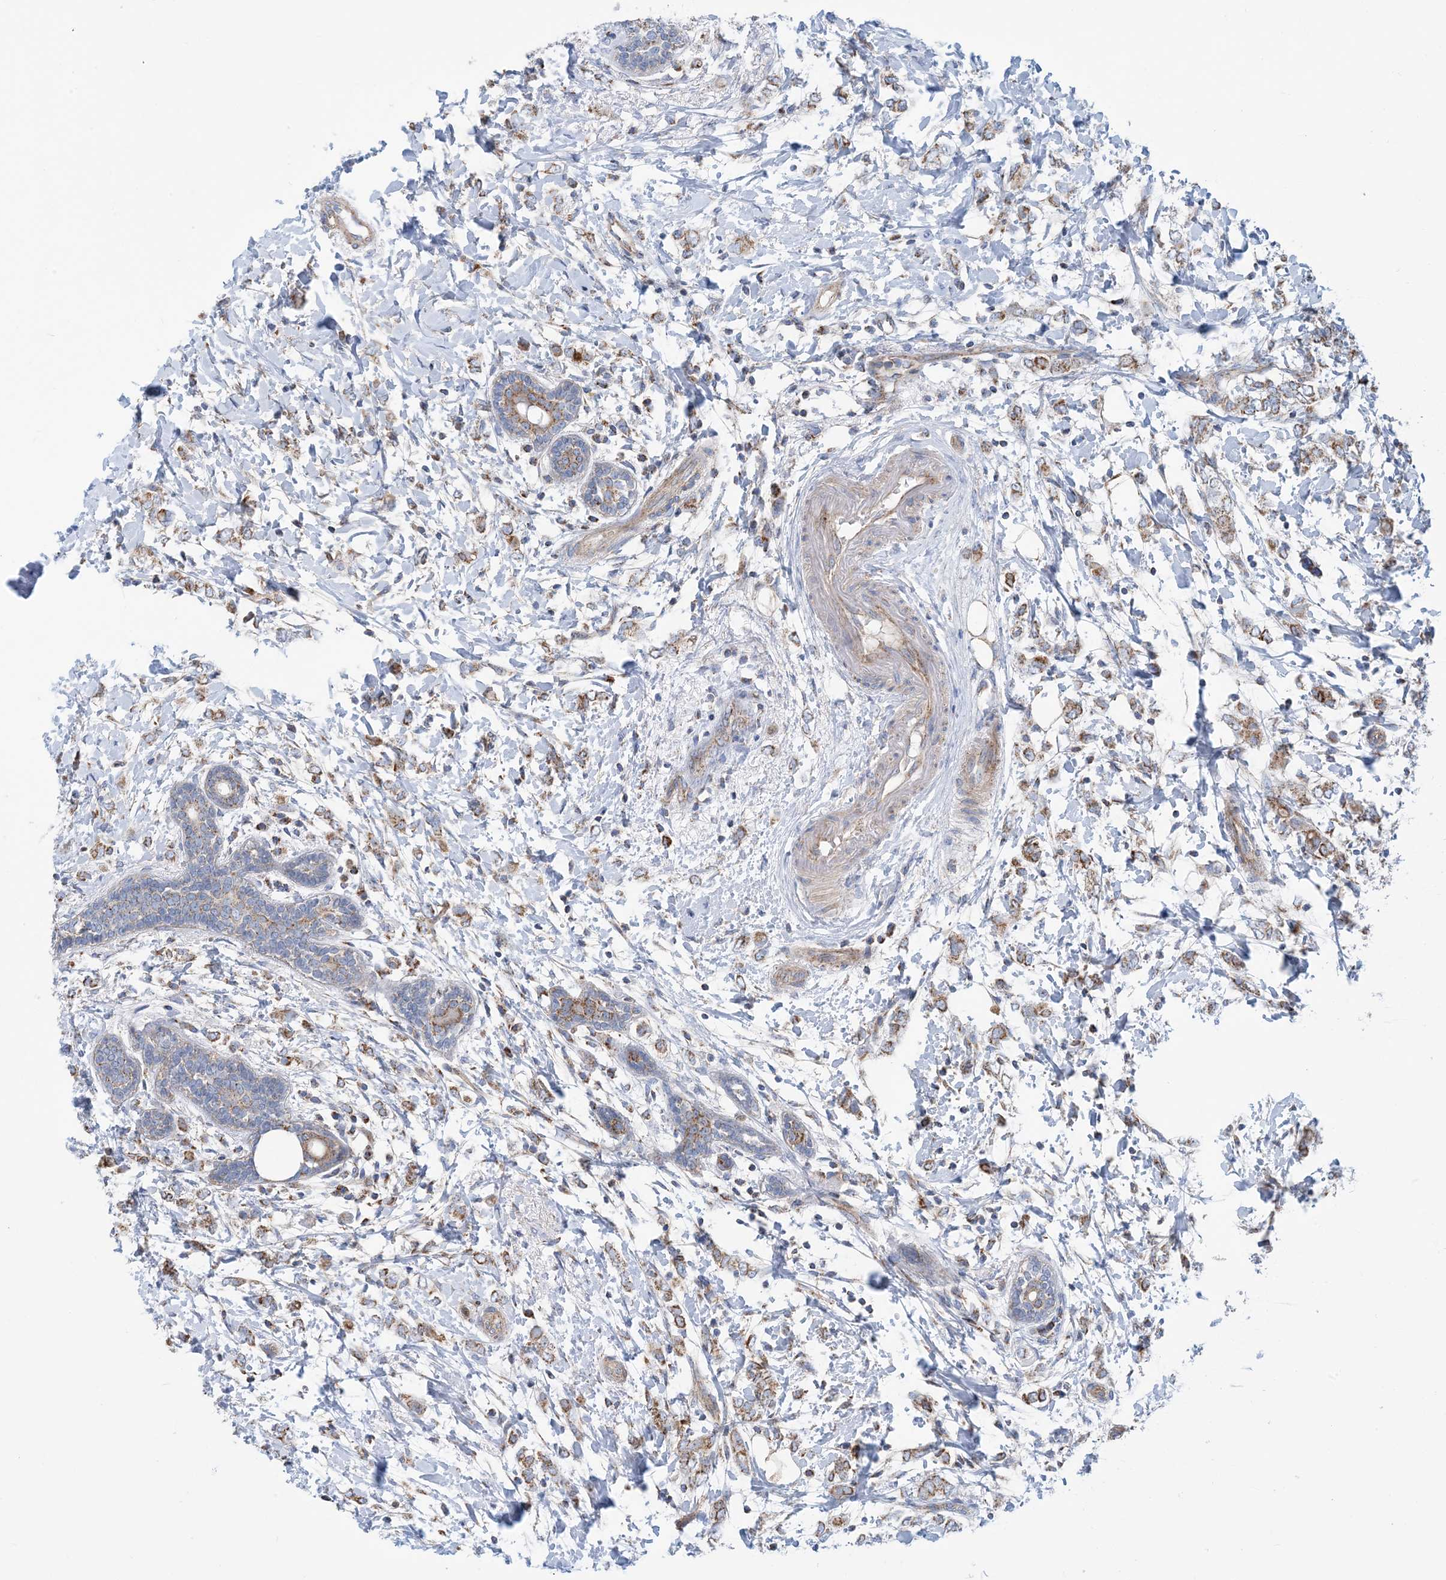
{"staining": {"intensity": "moderate", "quantity": ">75%", "location": "cytoplasmic/membranous"}, "tissue": "breast cancer", "cell_type": "Tumor cells", "image_type": "cancer", "snomed": [{"axis": "morphology", "description": "Normal tissue, NOS"}, {"axis": "morphology", "description": "Lobular carcinoma"}, {"axis": "topography", "description": "Breast"}], "caption": "Immunohistochemical staining of human breast lobular carcinoma displays moderate cytoplasmic/membranous protein positivity in about >75% of tumor cells.", "gene": "PHOSPHO2", "patient": {"sex": "female", "age": 47}}